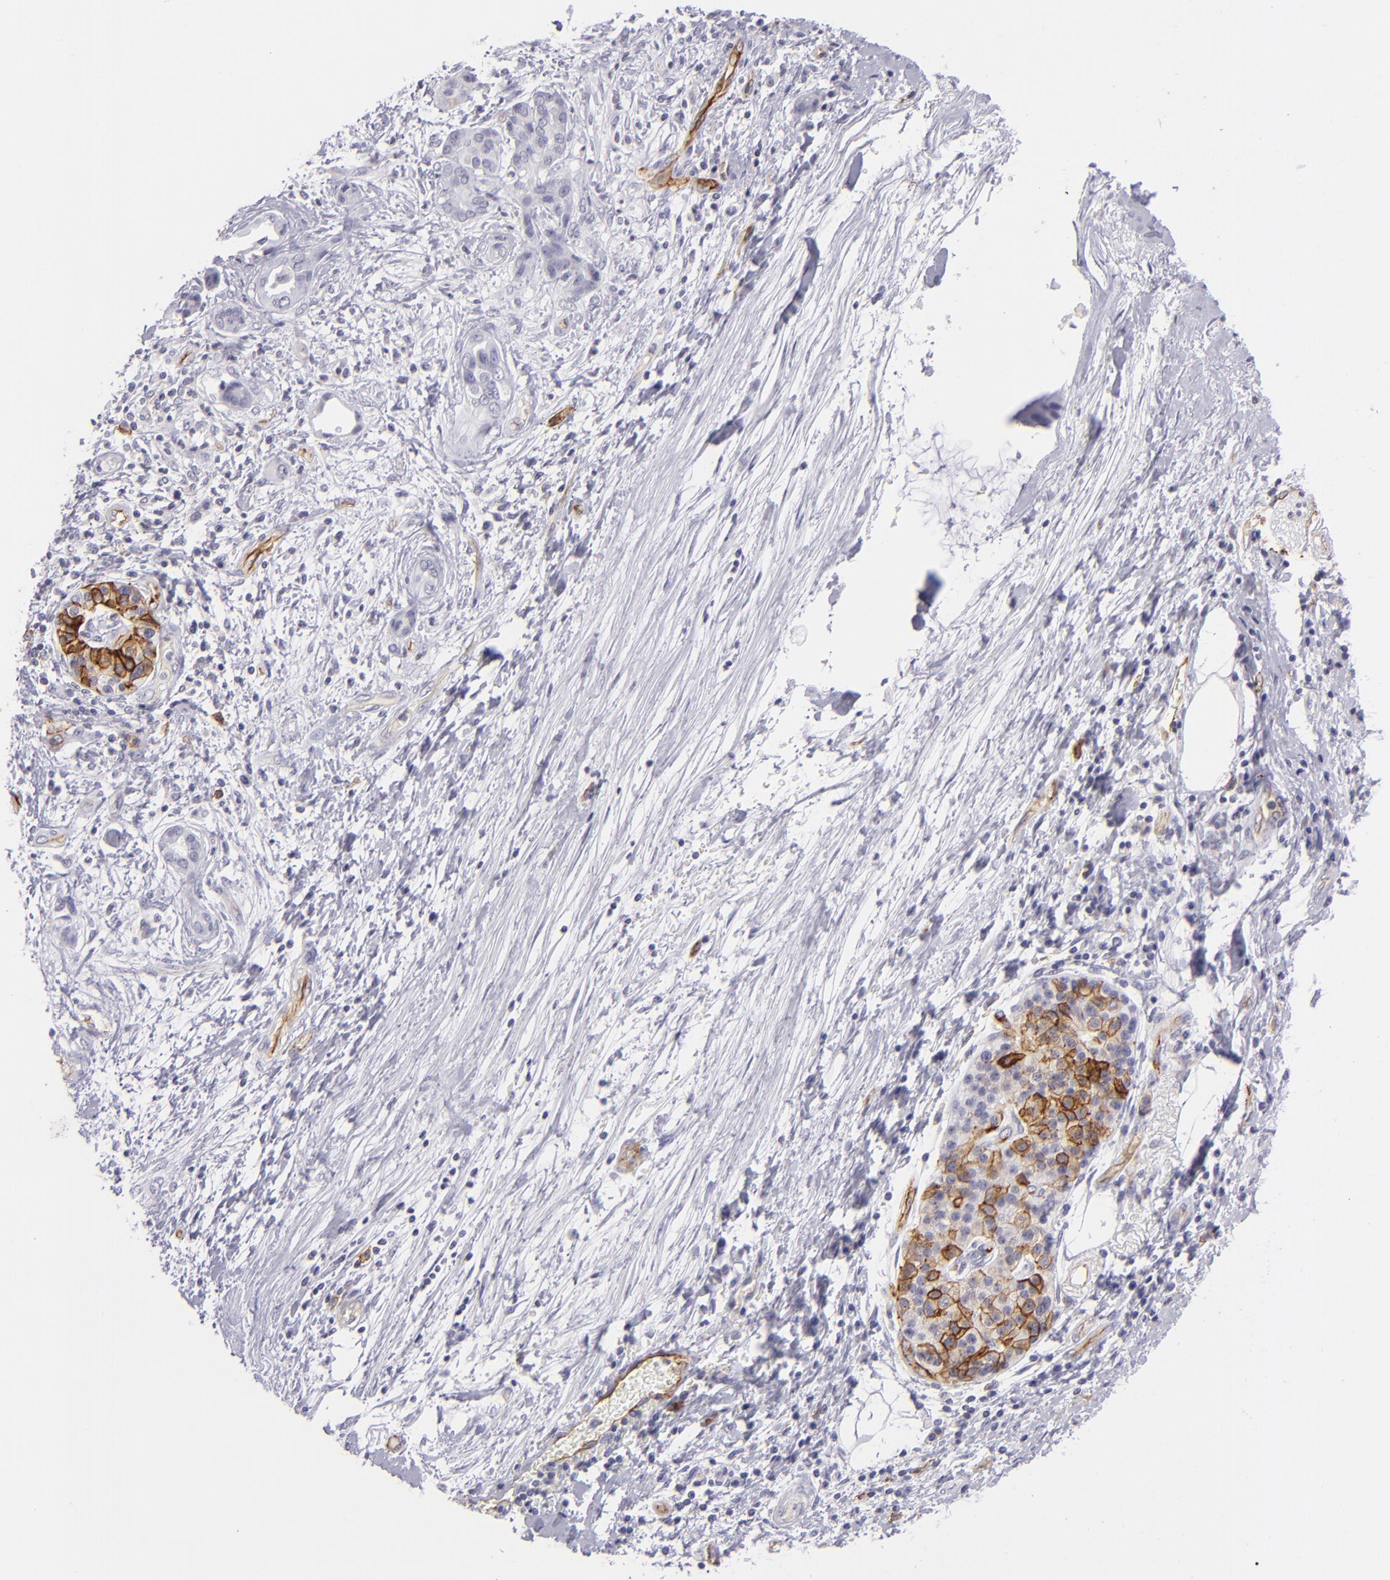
{"staining": {"intensity": "moderate", "quantity": "<25%", "location": "cytoplasmic/membranous"}, "tissue": "pancreatic cancer", "cell_type": "Tumor cells", "image_type": "cancer", "snomed": [{"axis": "morphology", "description": "Adenocarcinoma, NOS"}, {"axis": "topography", "description": "Pancreas"}], "caption": "DAB immunohistochemical staining of human pancreatic adenocarcinoma displays moderate cytoplasmic/membranous protein expression in approximately <25% of tumor cells.", "gene": "THBD", "patient": {"sex": "female", "age": 70}}